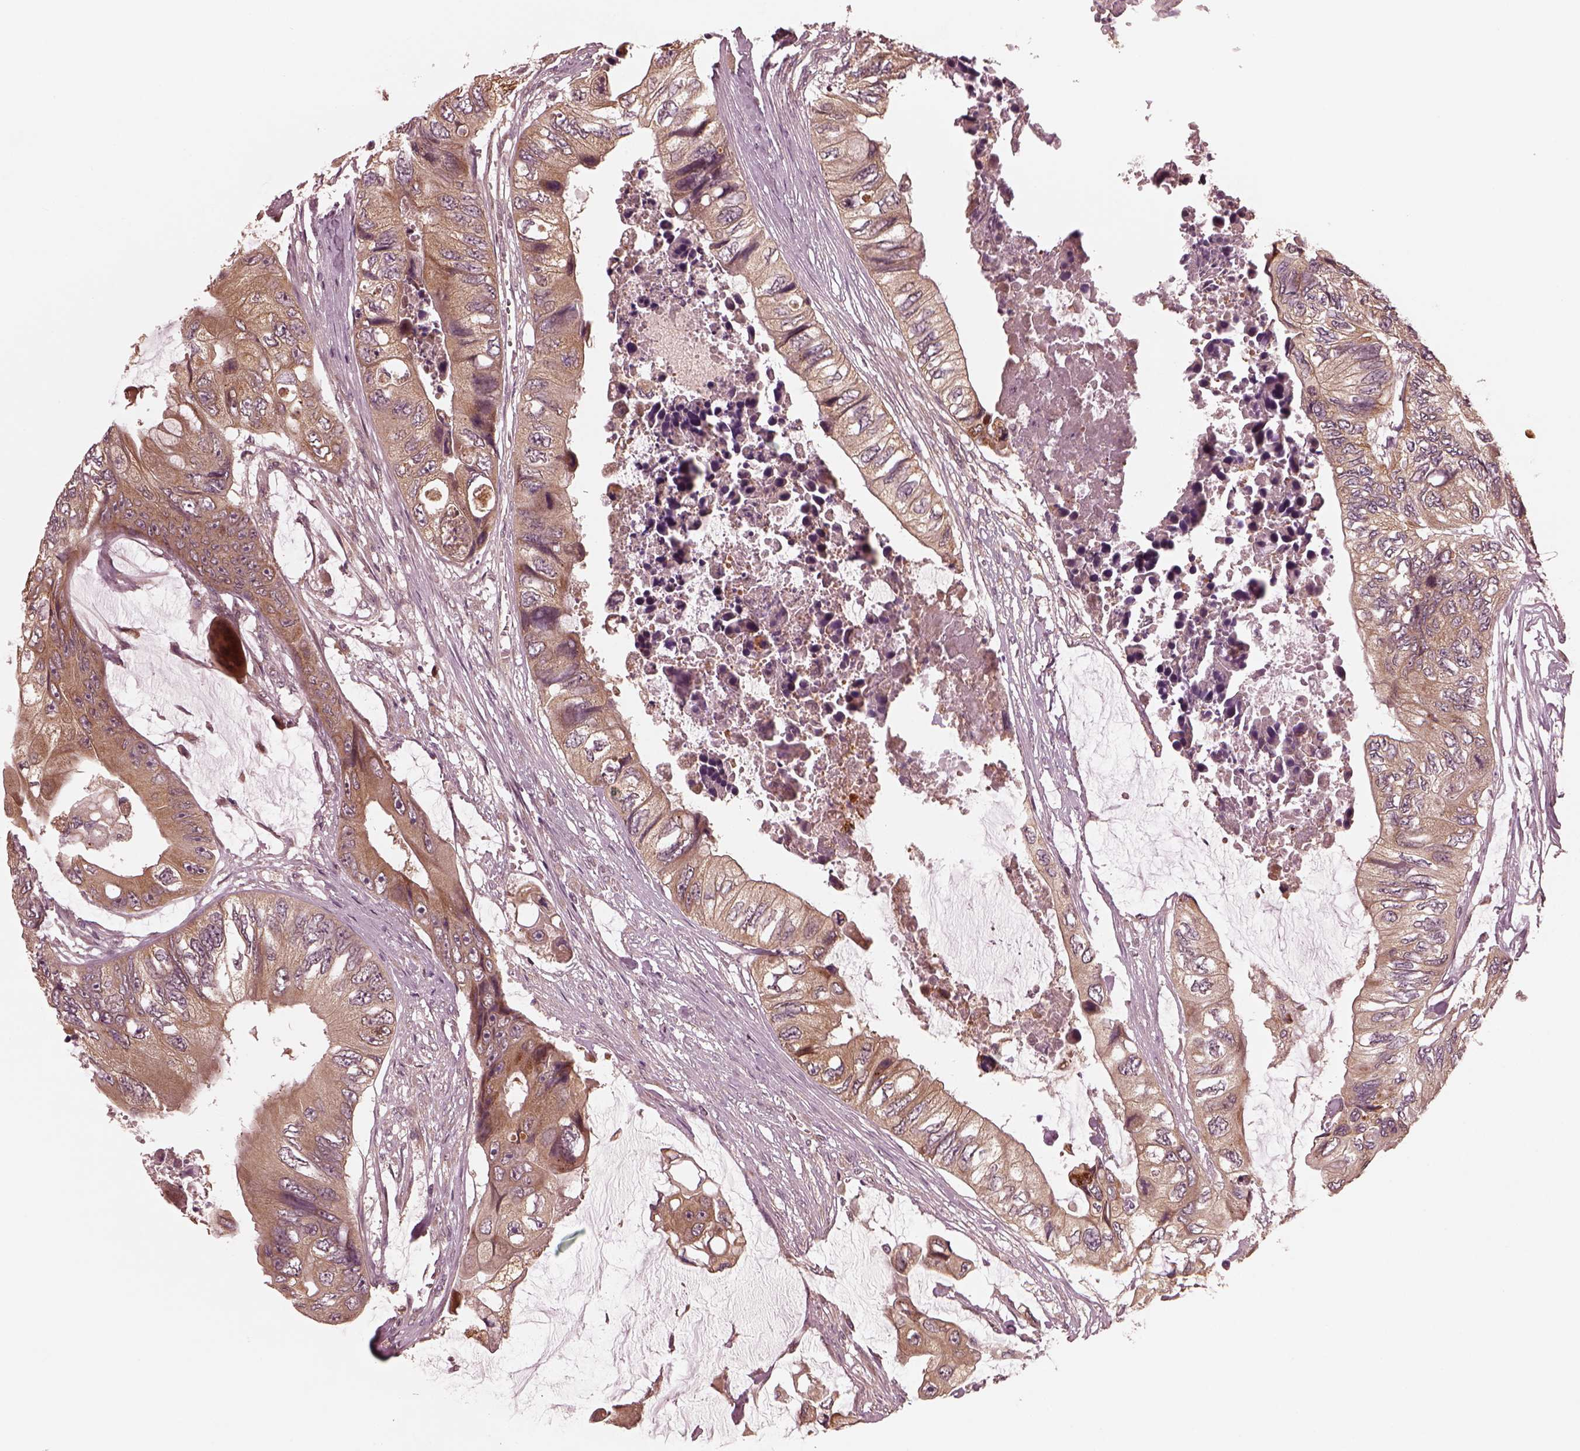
{"staining": {"intensity": "moderate", "quantity": "25%-75%", "location": "cytoplasmic/membranous"}, "tissue": "colorectal cancer", "cell_type": "Tumor cells", "image_type": "cancer", "snomed": [{"axis": "morphology", "description": "Adenocarcinoma, NOS"}, {"axis": "topography", "description": "Rectum"}], "caption": "About 25%-75% of tumor cells in human colorectal cancer (adenocarcinoma) demonstrate moderate cytoplasmic/membranous protein positivity as visualized by brown immunohistochemical staining.", "gene": "FAF2", "patient": {"sex": "male", "age": 63}}